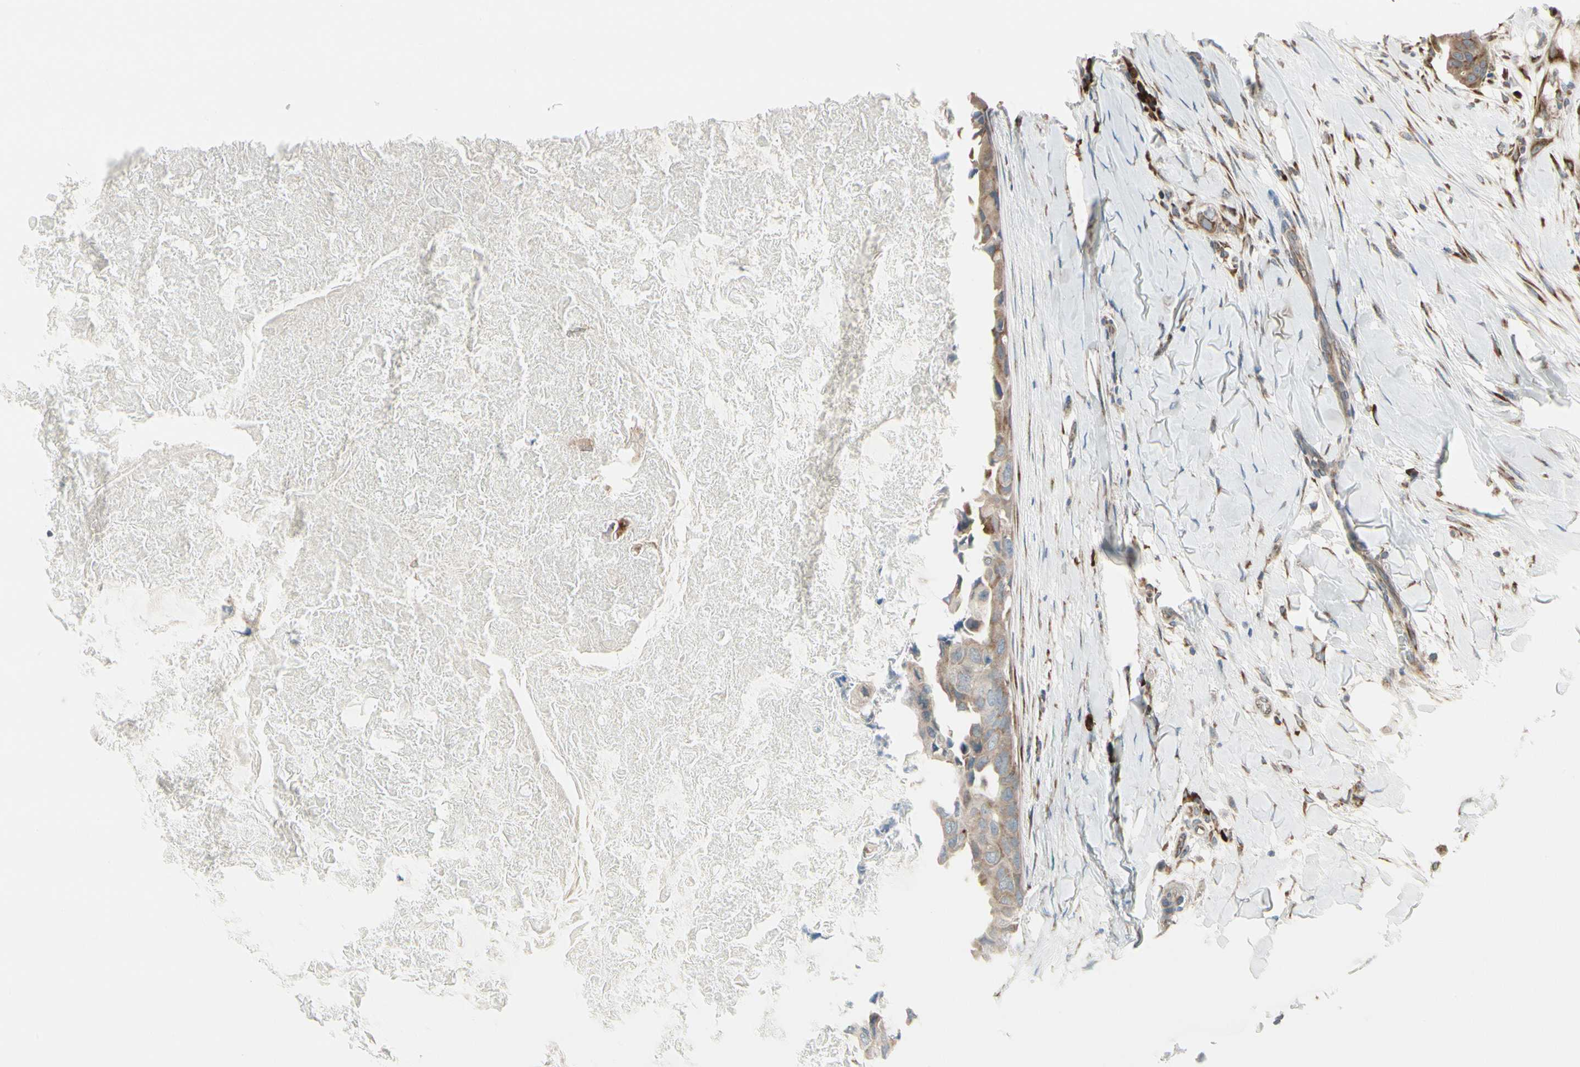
{"staining": {"intensity": "weak", "quantity": ">75%", "location": "cytoplasmic/membranous"}, "tissue": "breast cancer", "cell_type": "Tumor cells", "image_type": "cancer", "snomed": [{"axis": "morphology", "description": "Duct carcinoma"}, {"axis": "topography", "description": "Breast"}], "caption": "Protein staining demonstrates weak cytoplasmic/membranous staining in approximately >75% of tumor cells in breast intraductal carcinoma. The staining was performed using DAB (3,3'-diaminobenzidine), with brown indicating positive protein expression. Nuclei are stained blue with hematoxylin.", "gene": "FNDC3A", "patient": {"sex": "female", "age": 40}}